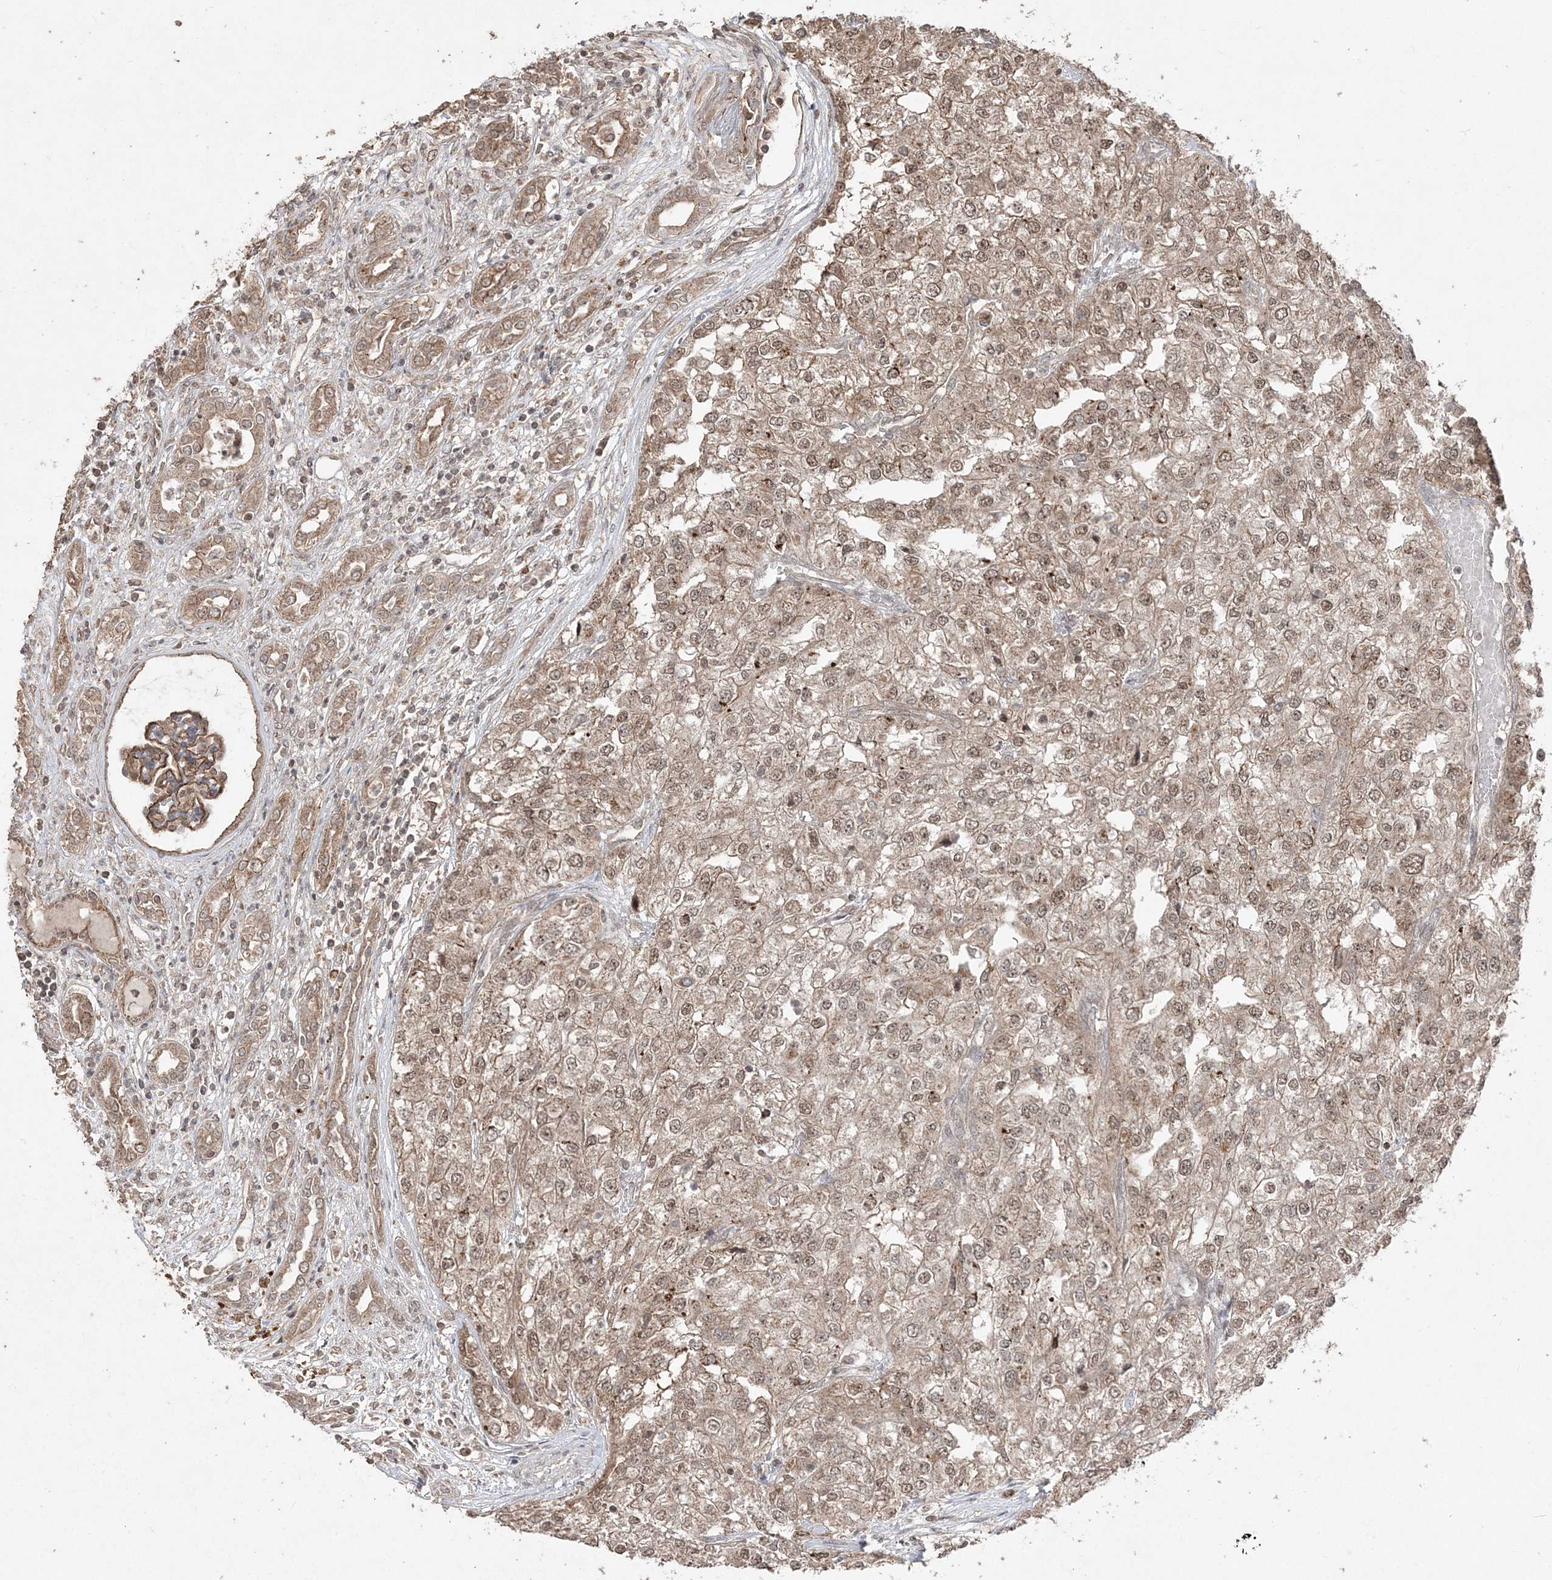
{"staining": {"intensity": "weak", "quantity": ">75%", "location": "cytoplasmic/membranous,nuclear"}, "tissue": "renal cancer", "cell_type": "Tumor cells", "image_type": "cancer", "snomed": [{"axis": "morphology", "description": "Adenocarcinoma, NOS"}, {"axis": "topography", "description": "Kidney"}], "caption": "Tumor cells reveal weak cytoplasmic/membranous and nuclear expression in approximately >75% of cells in renal adenocarcinoma.", "gene": "EHHADH", "patient": {"sex": "female", "age": 54}}